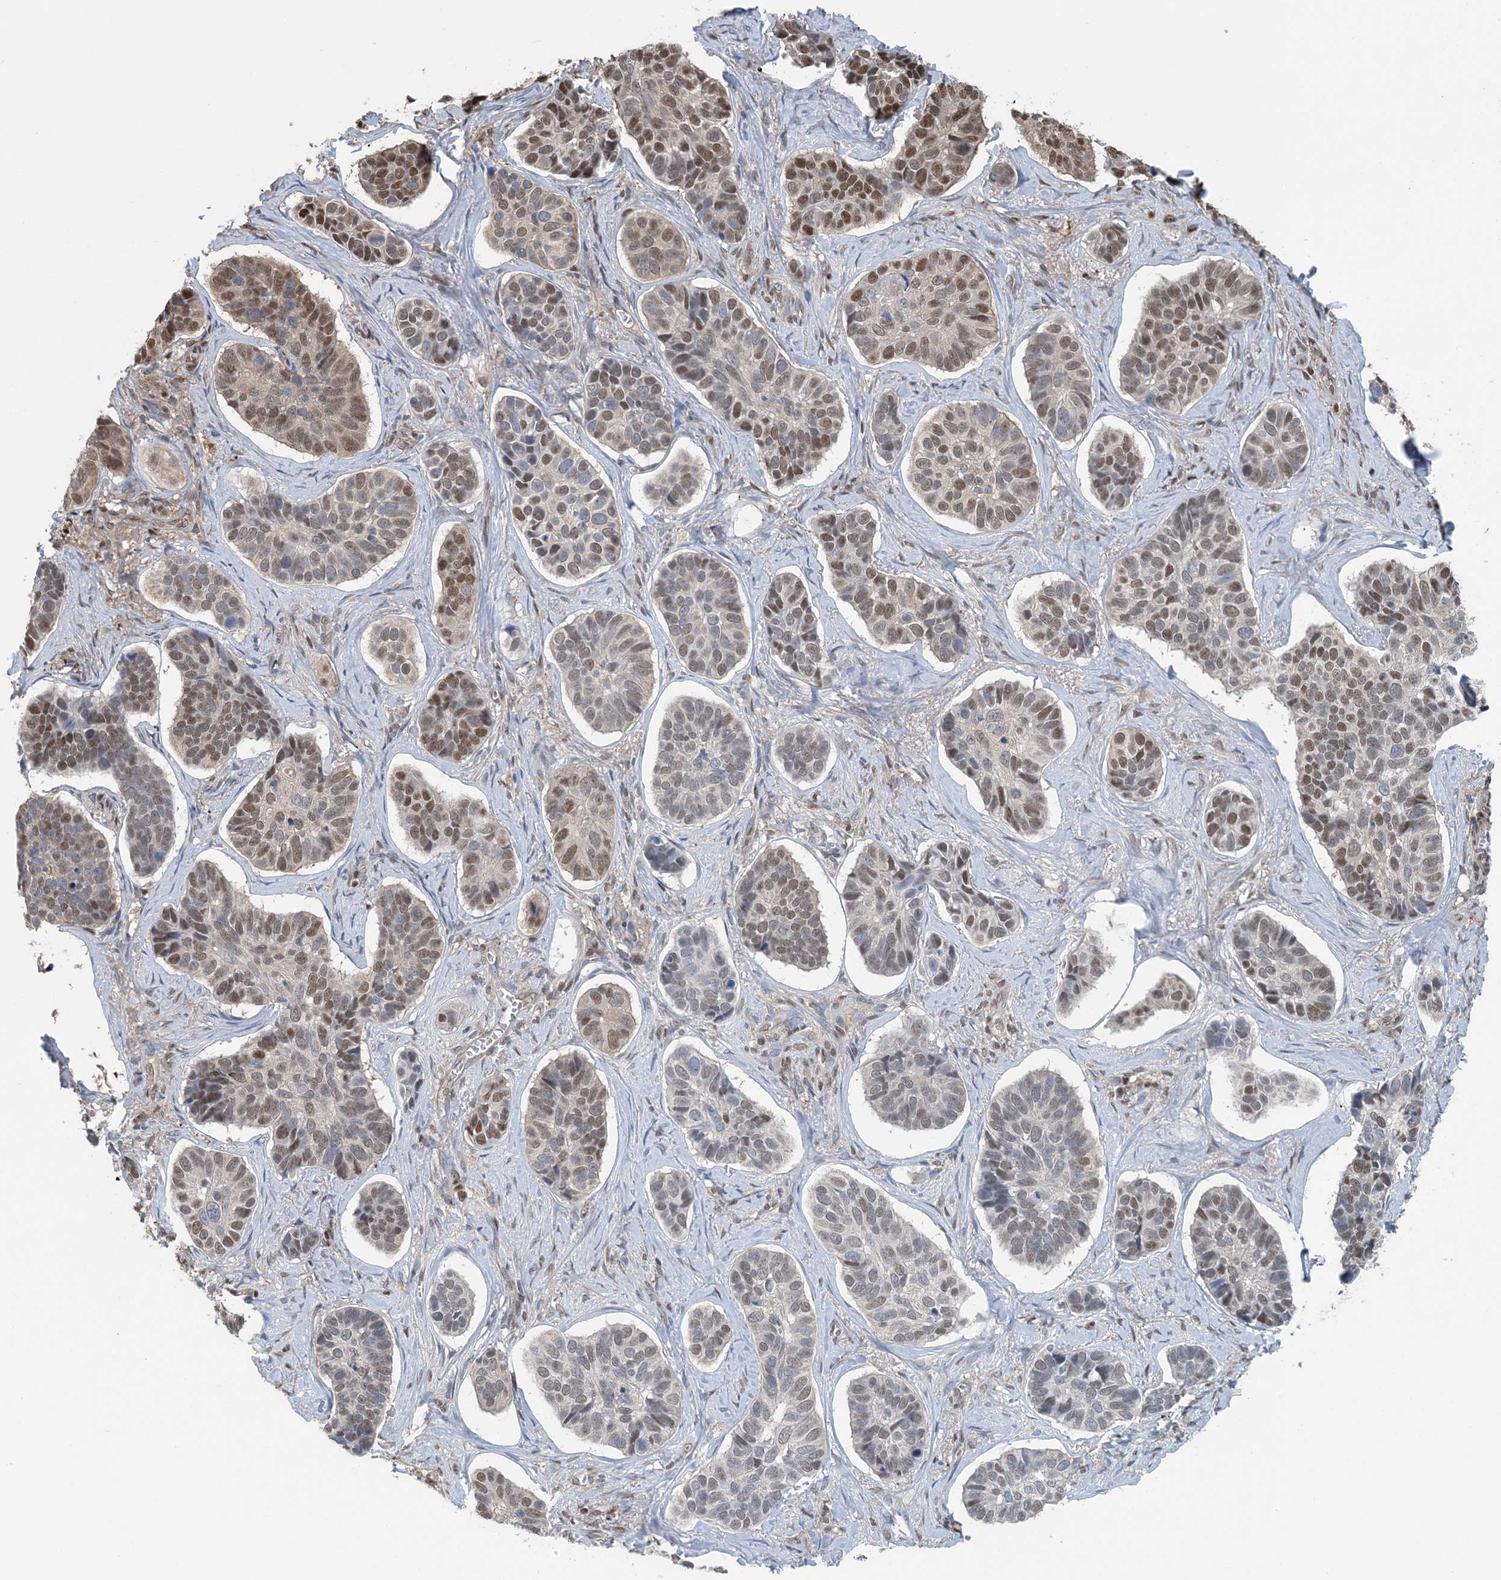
{"staining": {"intensity": "moderate", "quantity": ">75%", "location": "nuclear"}, "tissue": "skin cancer", "cell_type": "Tumor cells", "image_type": "cancer", "snomed": [{"axis": "morphology", "description": "Basal cell carcinoma"}, {"axis": "topography", "description": "Skin"}], "caption": "IHC staining of skin cancer, which reveals medium levels of moderate nuclear staining in approximately >75% of tumor cells indicating moderate nuclear protein staining. The staining was performed using DAB (brown) for protein detection and nuclei were counterstained in hematoxylin (blue).", "gene": "HIKESHI", "patient": {"sex": "male", "age": 62}}